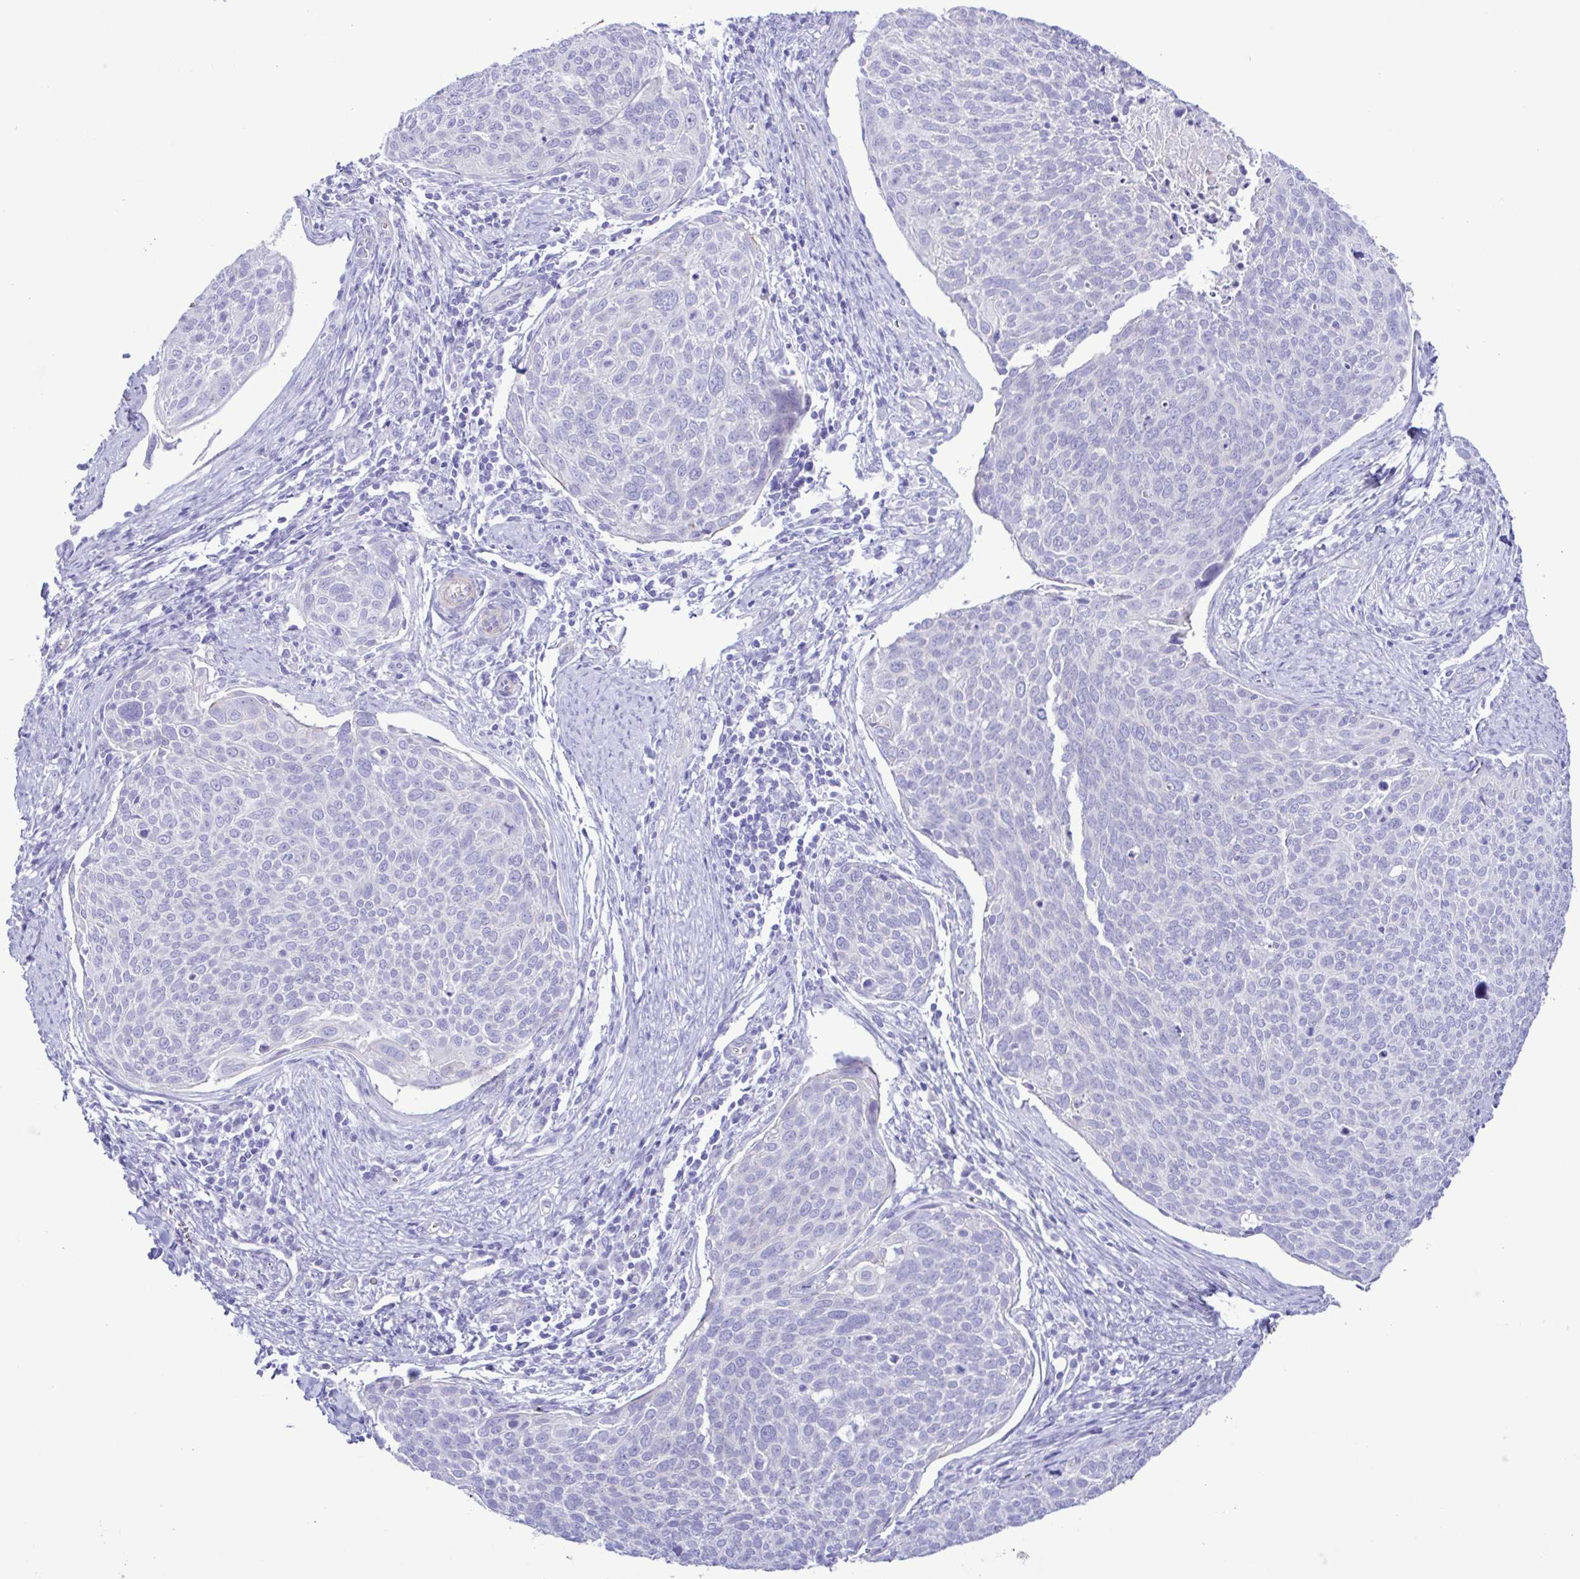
{"staining": {"intensity": "negative", "quantity": "none", "location": "none"}, "tissue": "cervical cancer", "cell_type": "Tumor cells", "image_type": "cancer", "snomed": [{"axis": "morphology", "description": "Squamous cell carcinoma, NOS"}, {"axis": "topography", "description": "Cervix"}], "caption": "The micrograph displays no staining of tumor cells in cervical cancer (squamous cell carcinoma).", "gene": "CYP11A1", "patient": {"sex": "female", "age": 39}}